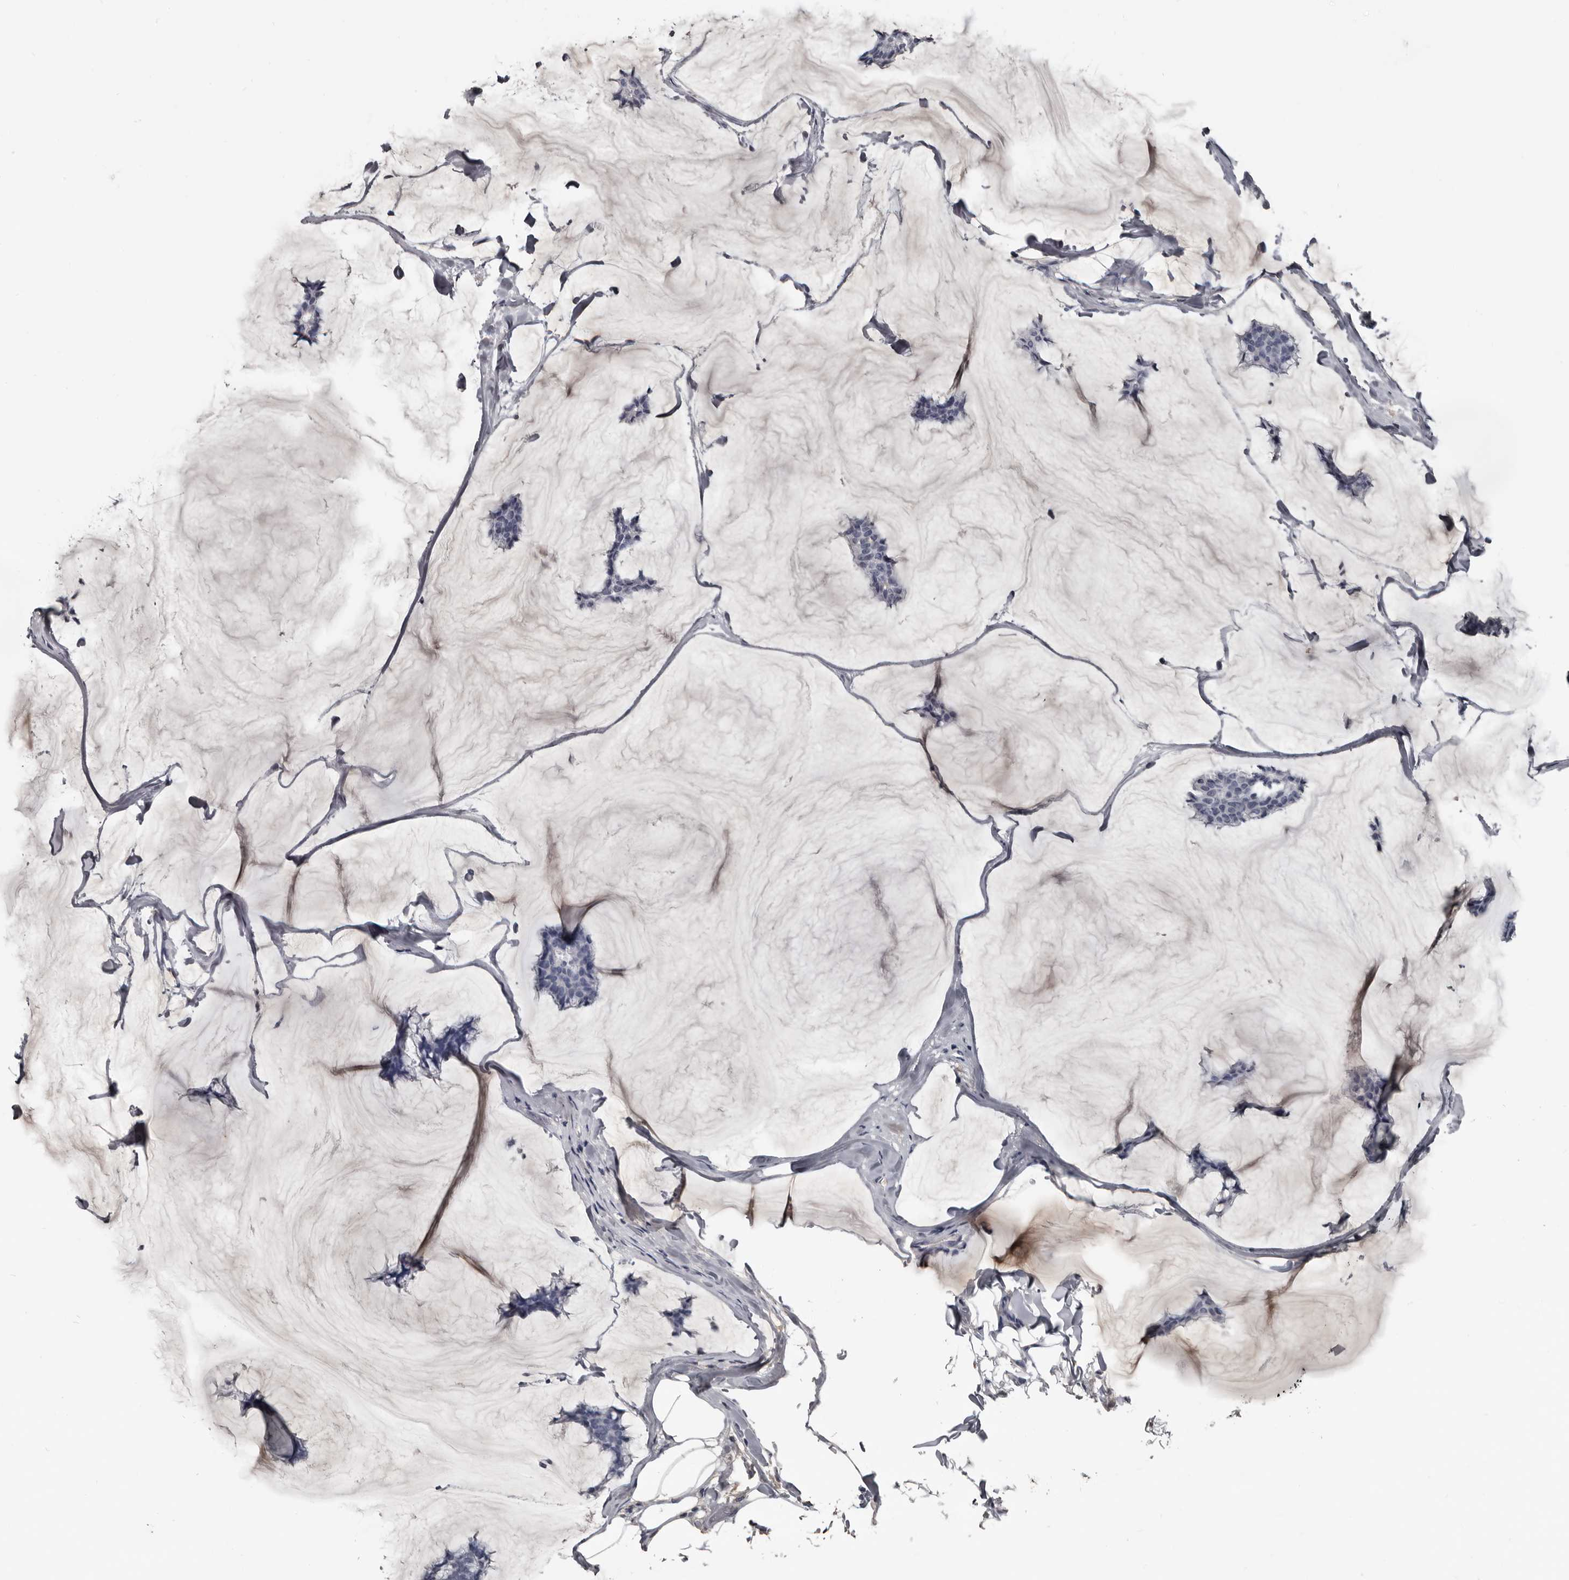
{"staining": {"intensity": "negative", "quantity": "none", "location": "none"}, "tissue": "breast cancer", "cell_type": "Tumor cells", "image_type": "cancer", "snomed": [{"axis": "morphology", "description": "Duct carcinoma"}, {"axis": "topography", "description": "Breast"}], "caption": "This is an immunohistochemistry (IHC) photomicrograph of infiltrating ductal carcinoma (breast). There is no positivity in tumor cells.", "gene": "GREB1", "patient": {"sex": "female", "age": 93}}